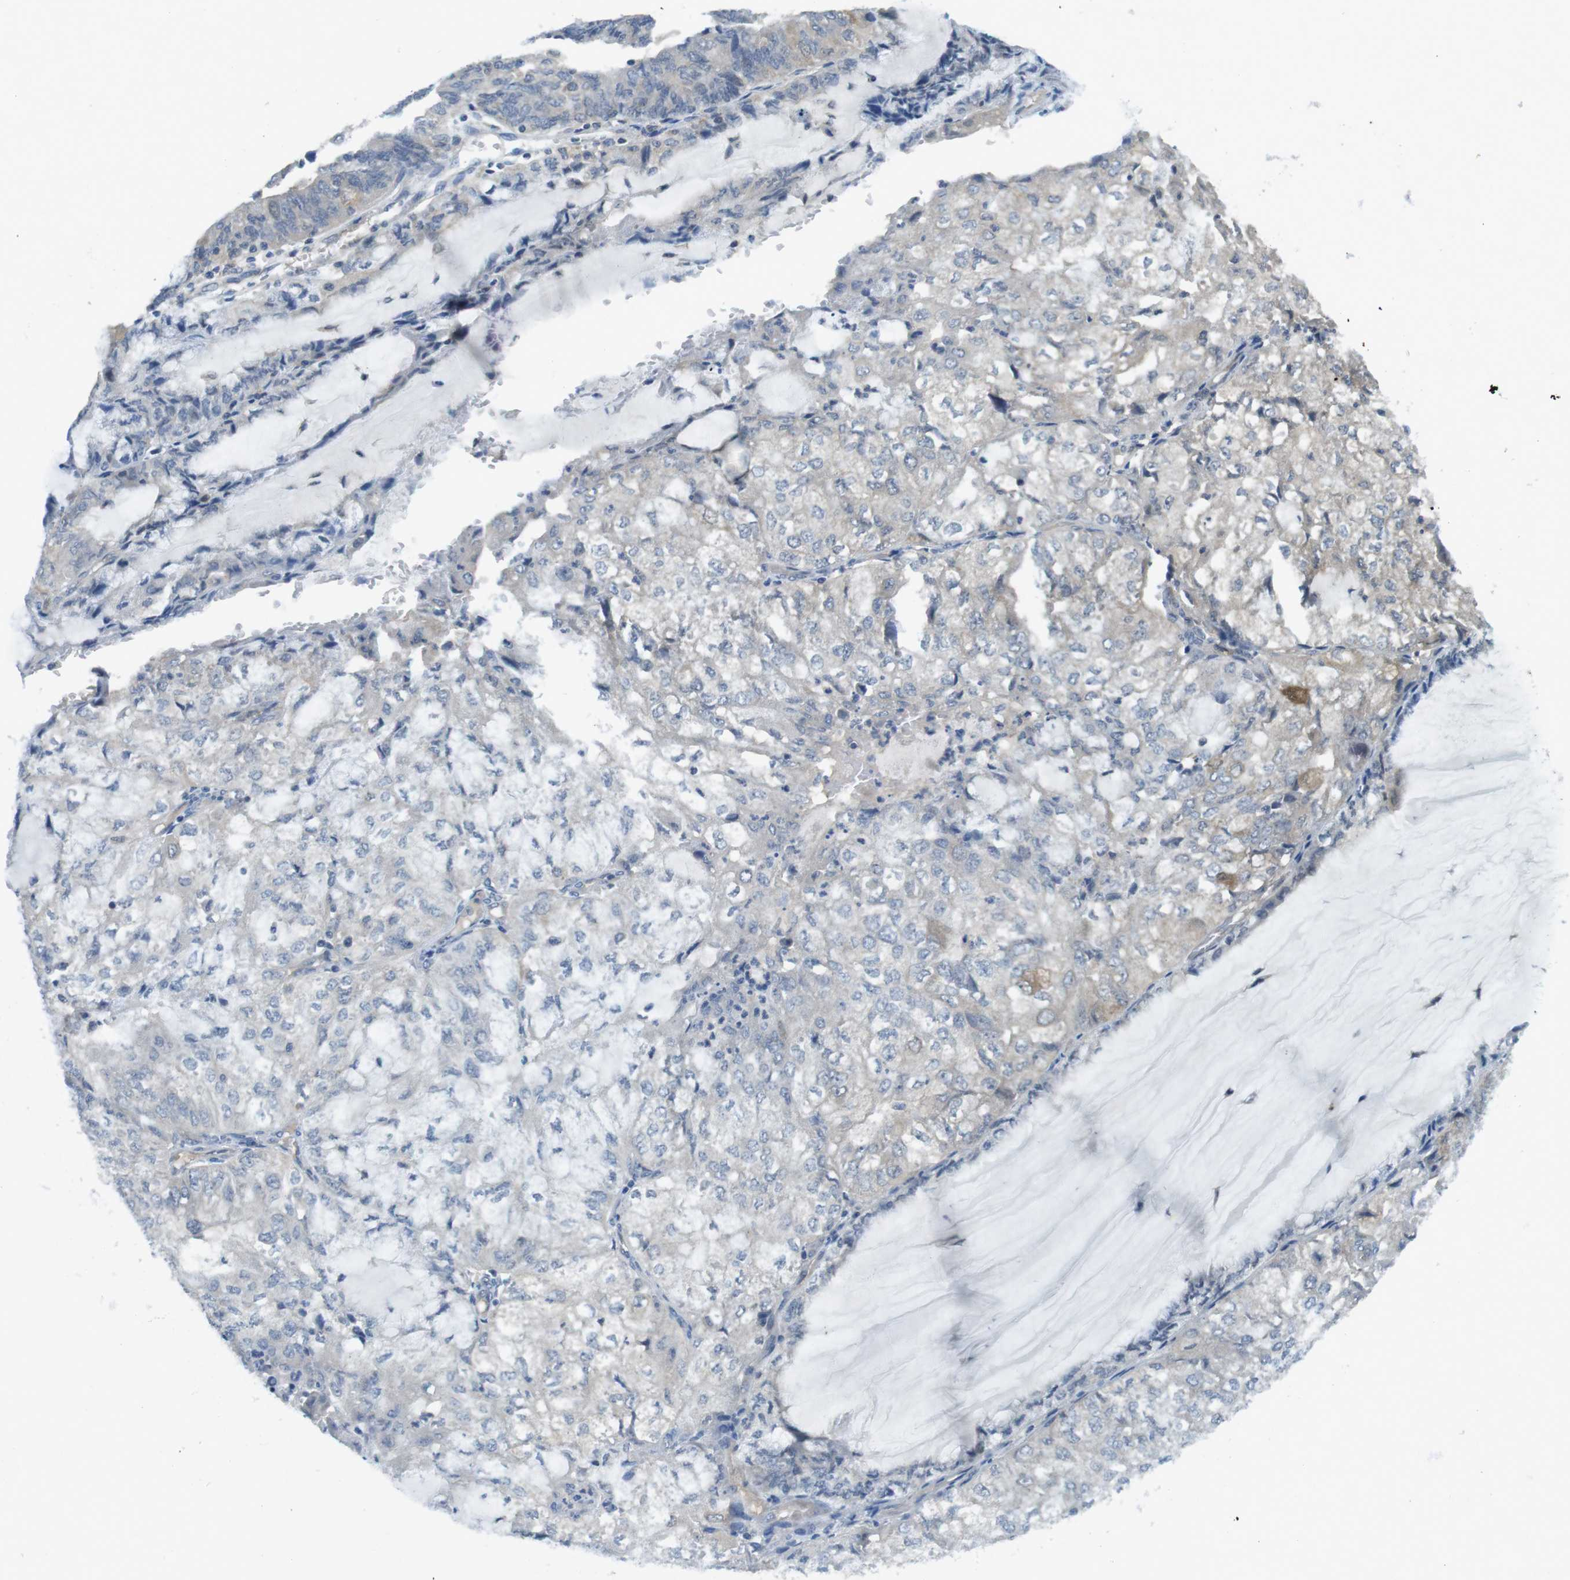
{"staining": {"intensity": "negative", "quantity": "none", "location": "none"}, "tissue": "endometrial cancer", "cell_type": "Tumor cells", "image_type": "cancer", "snomed": [{"axis": "morphology", "description": "Adenocarcinoma, NOS"}, {"axis": "topography", "description": "Endometrium"}], "caption": "The IHC photomicrograph has no significant staining in tumor cells of adenocarcinoma (endometrial) tissue.", "gene": "SUGT1", "patient": {"sex": "female", "age": 81}}